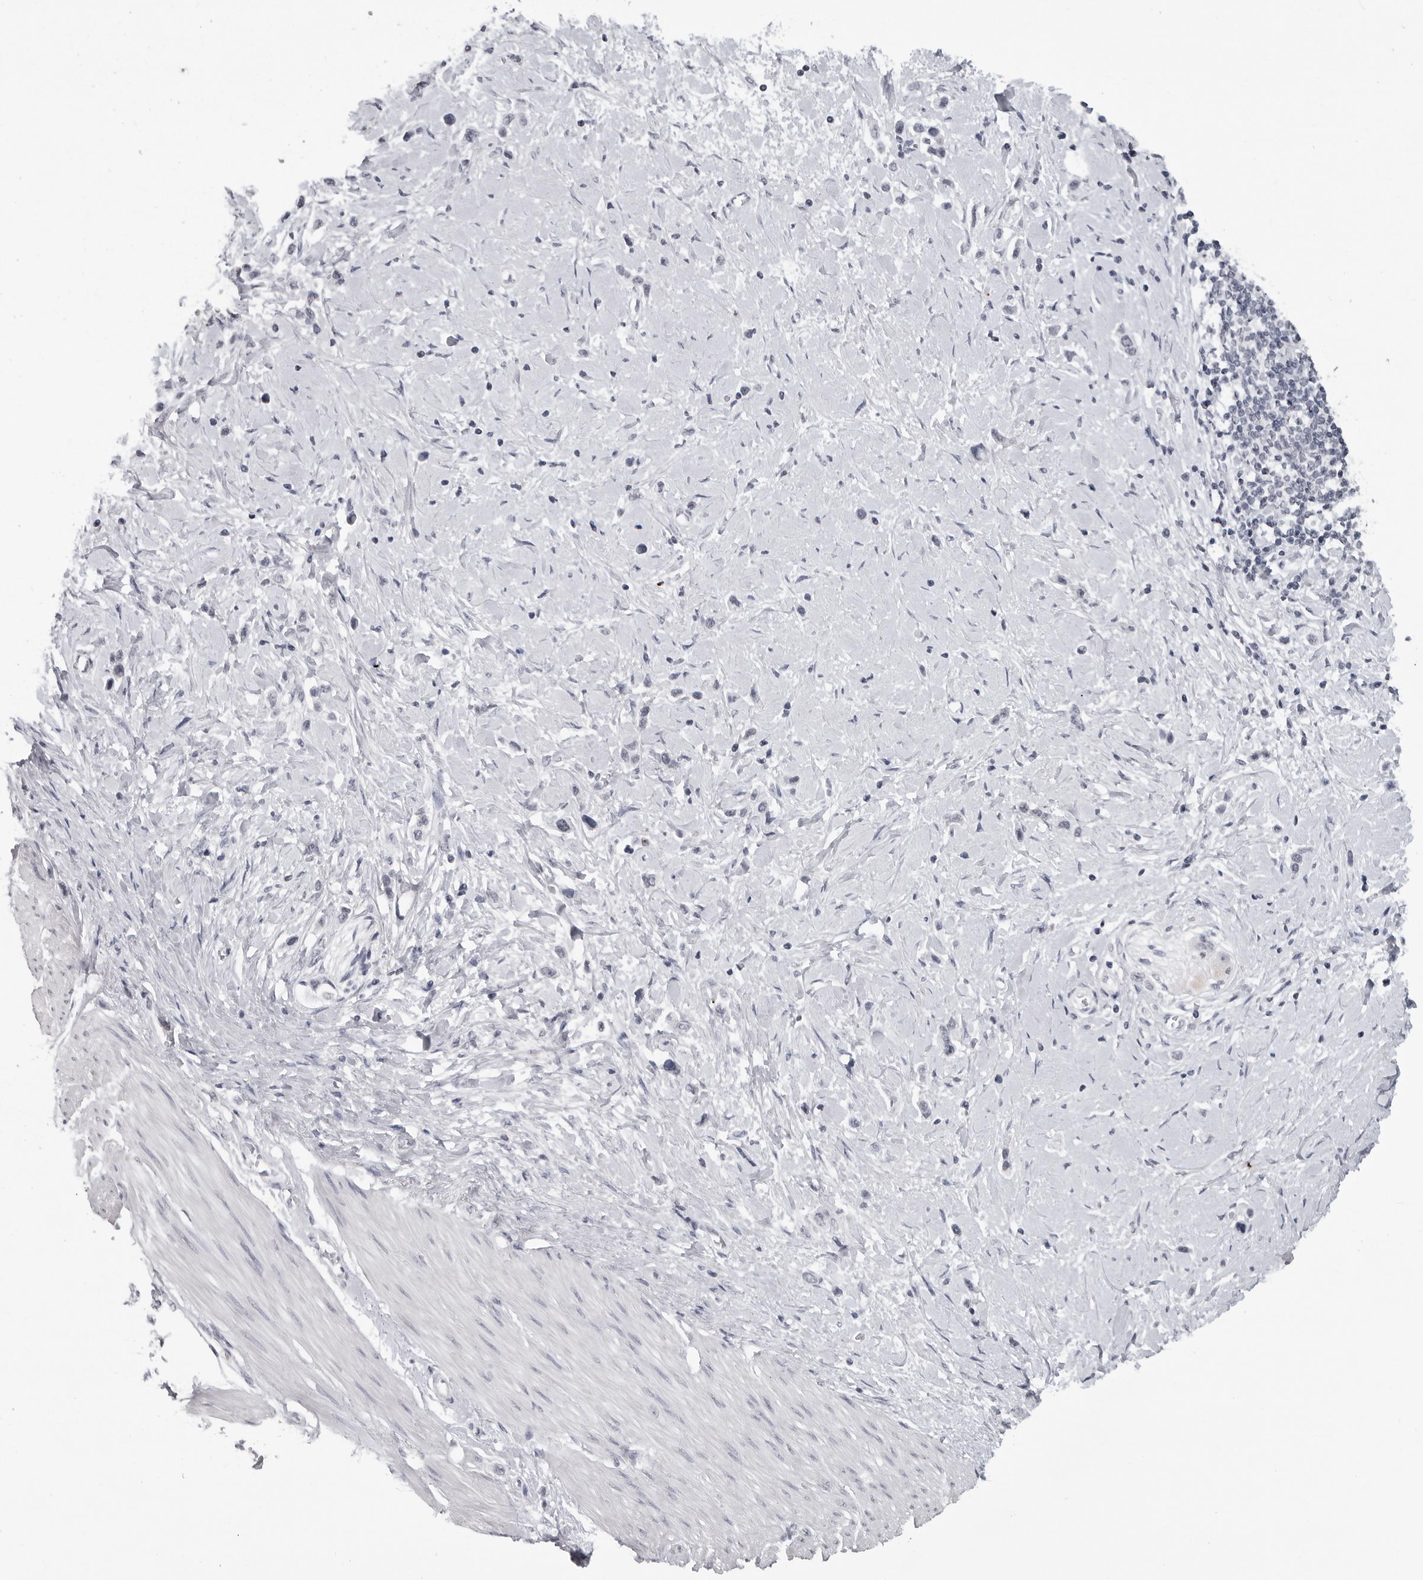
{"staining": {"intensity": "negative", "quantity": "none", "location": "none"}, "tissue": "stomach cancer", "cell_type": "Tumor cells", "image_type": "cancer", "snomed": [{"axis": "morphology", "description": "Adenocarcinoma, NOS"}, {"axis": "topography", "description": "Stomach"}], "caption": "Immunohistochemistry image of human stomach cancer (adenocarcinoma) stained for a protein (brown), which demonstrates no expression in tumor cells.", "gene": "DDX54", "patient": {"sex": "female", "age": 65}}